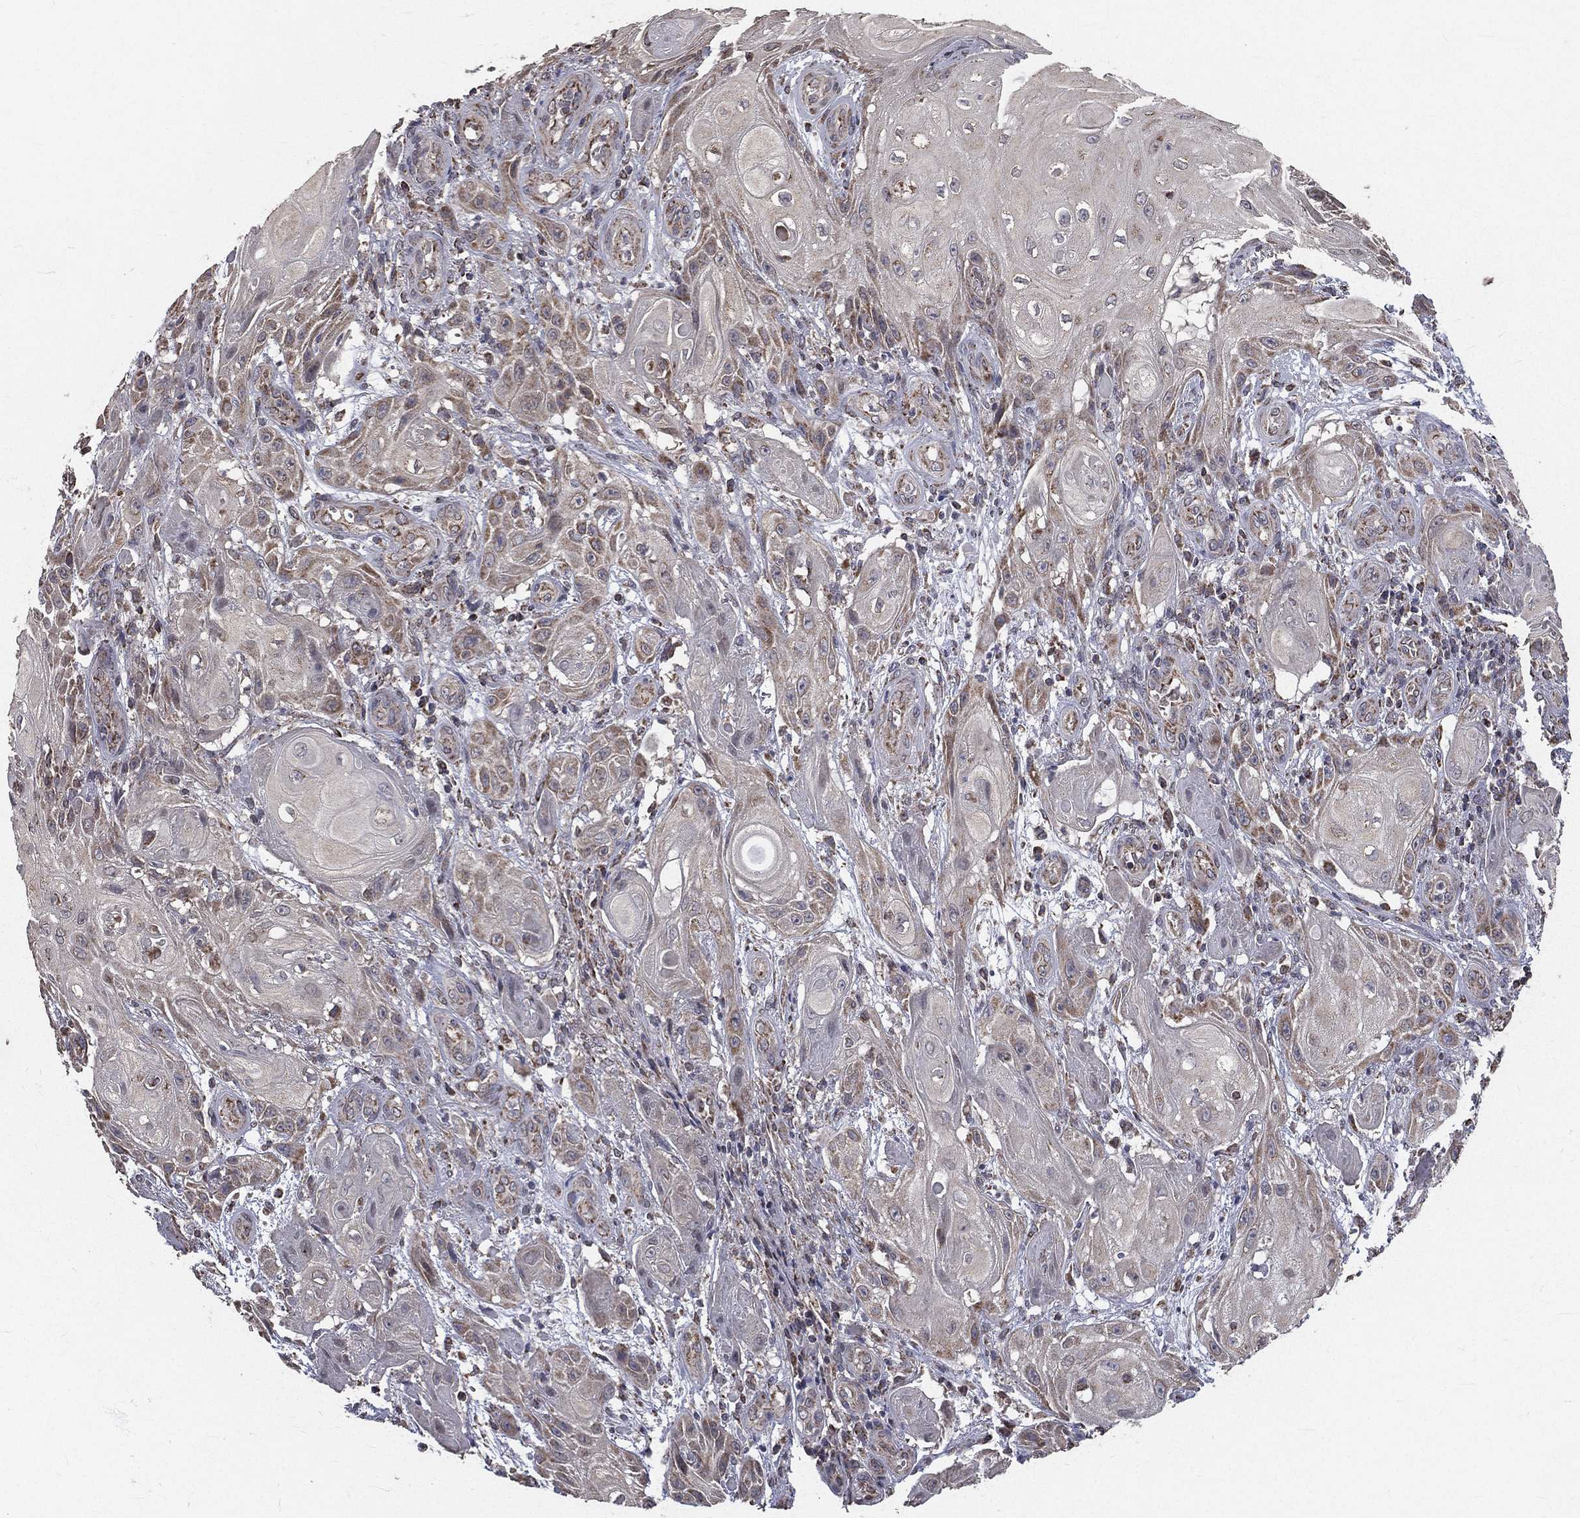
{"staining": {"intensity": "weak", "quantity": "<25%", "location": "cytoplasmic/membranous"}, "tissue": "skin cancer", "cell_type": "Tumor cells", "image_type": "cancer", "snomed": [{"axis": "morphology", "description": "Squamous cell carcinoma, NOS"}, {"axis": "topography", "description": "Skin"}], "caption": "Human skin cancer stained for a protein using IHC demonstrates no expression in tumor cells.", "gene": "MRPL46", "patient": {"sex": "male", "age": 62}}